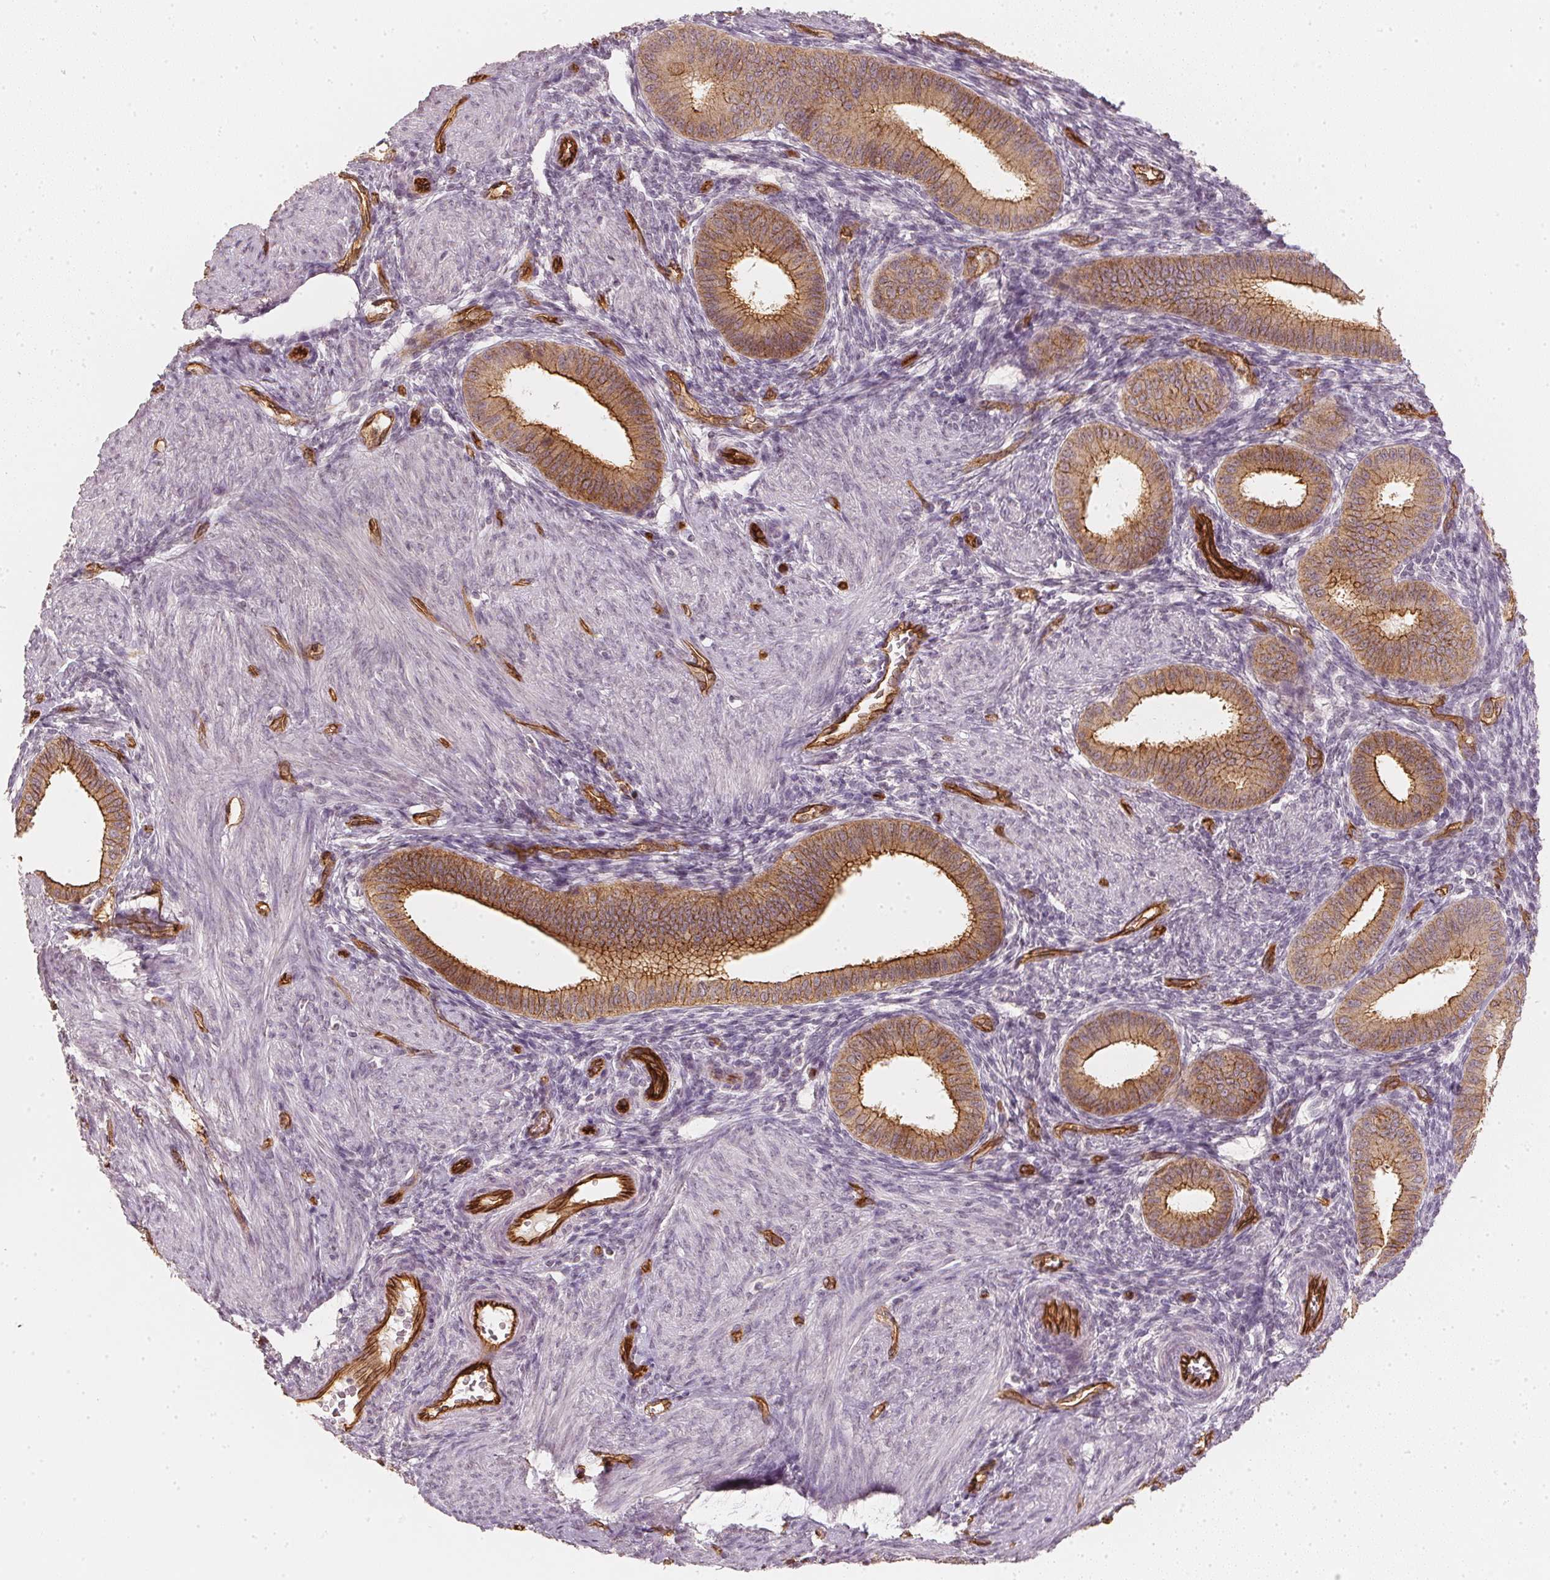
{"staining": {"intensity": "weak", "quantity": ">75%", "location": "cytoplasmic/membranous"}, "tissue": "endometrium", "cell_type": "Cells in endometrial stroma", "image_type": "normal", "snomed": [{"axis": "morphology", "description": "Normal tissue, NOS"}, {"axis": "topography", "description": "Endometrium"}], "caption": "High-power microscopy captured an immunohistochemistry (IHC) histopathology image of unremarkable endometrium, revealing weak cytoplasmic/membranous staining in approximately >75% of cells in endometrial stroma.", "gene": "CIB1", "patient": {"sex": "female", "age": 39}}